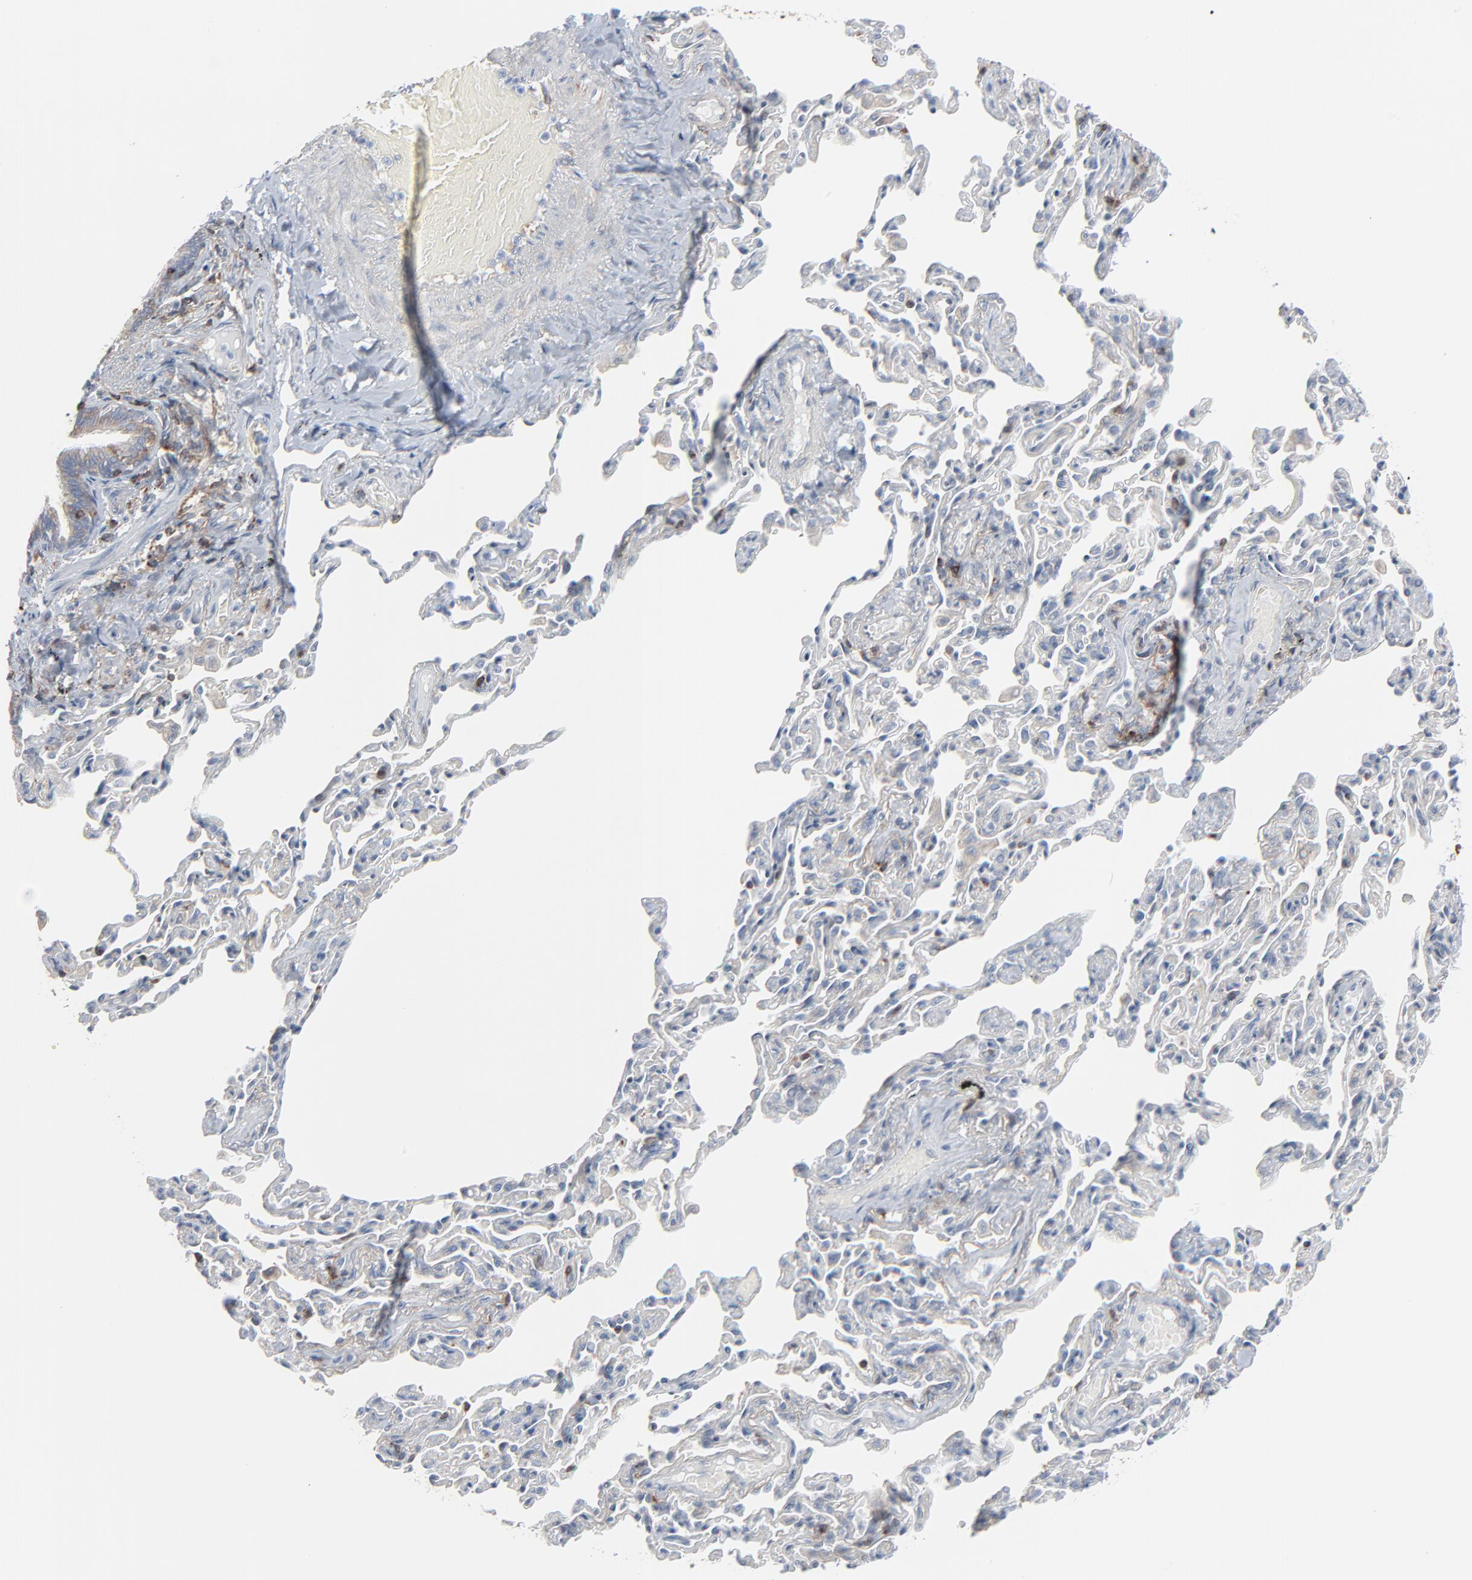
{"staining": {"intensity": "moderate", "quantity": ">75%", "location": "cytoplasmic/membranous"}, "tissue": "bronchus", "cell_type": "Respiratory epithelial cells", "image_type": "normal", "snomed": [{"axis": "morphology", "description": "Normal tissue, NOS"}, {"axis": "topography", "description": "Lung"}], "caption": "Immunohistochemistry staining of normal bronchus, which shows medium levels of moderate cytoplasmic/membranous staining in about >75% of respiratory epithelial cells indicating moderate cytoplasmic/membranous protein staining. The staining was performed using DAB (brown) for protein detection and nuclei were counterstained in hematoxylin (blue).", "gene": "OPTN", "patient": {"sex": "male", "age": 64}}